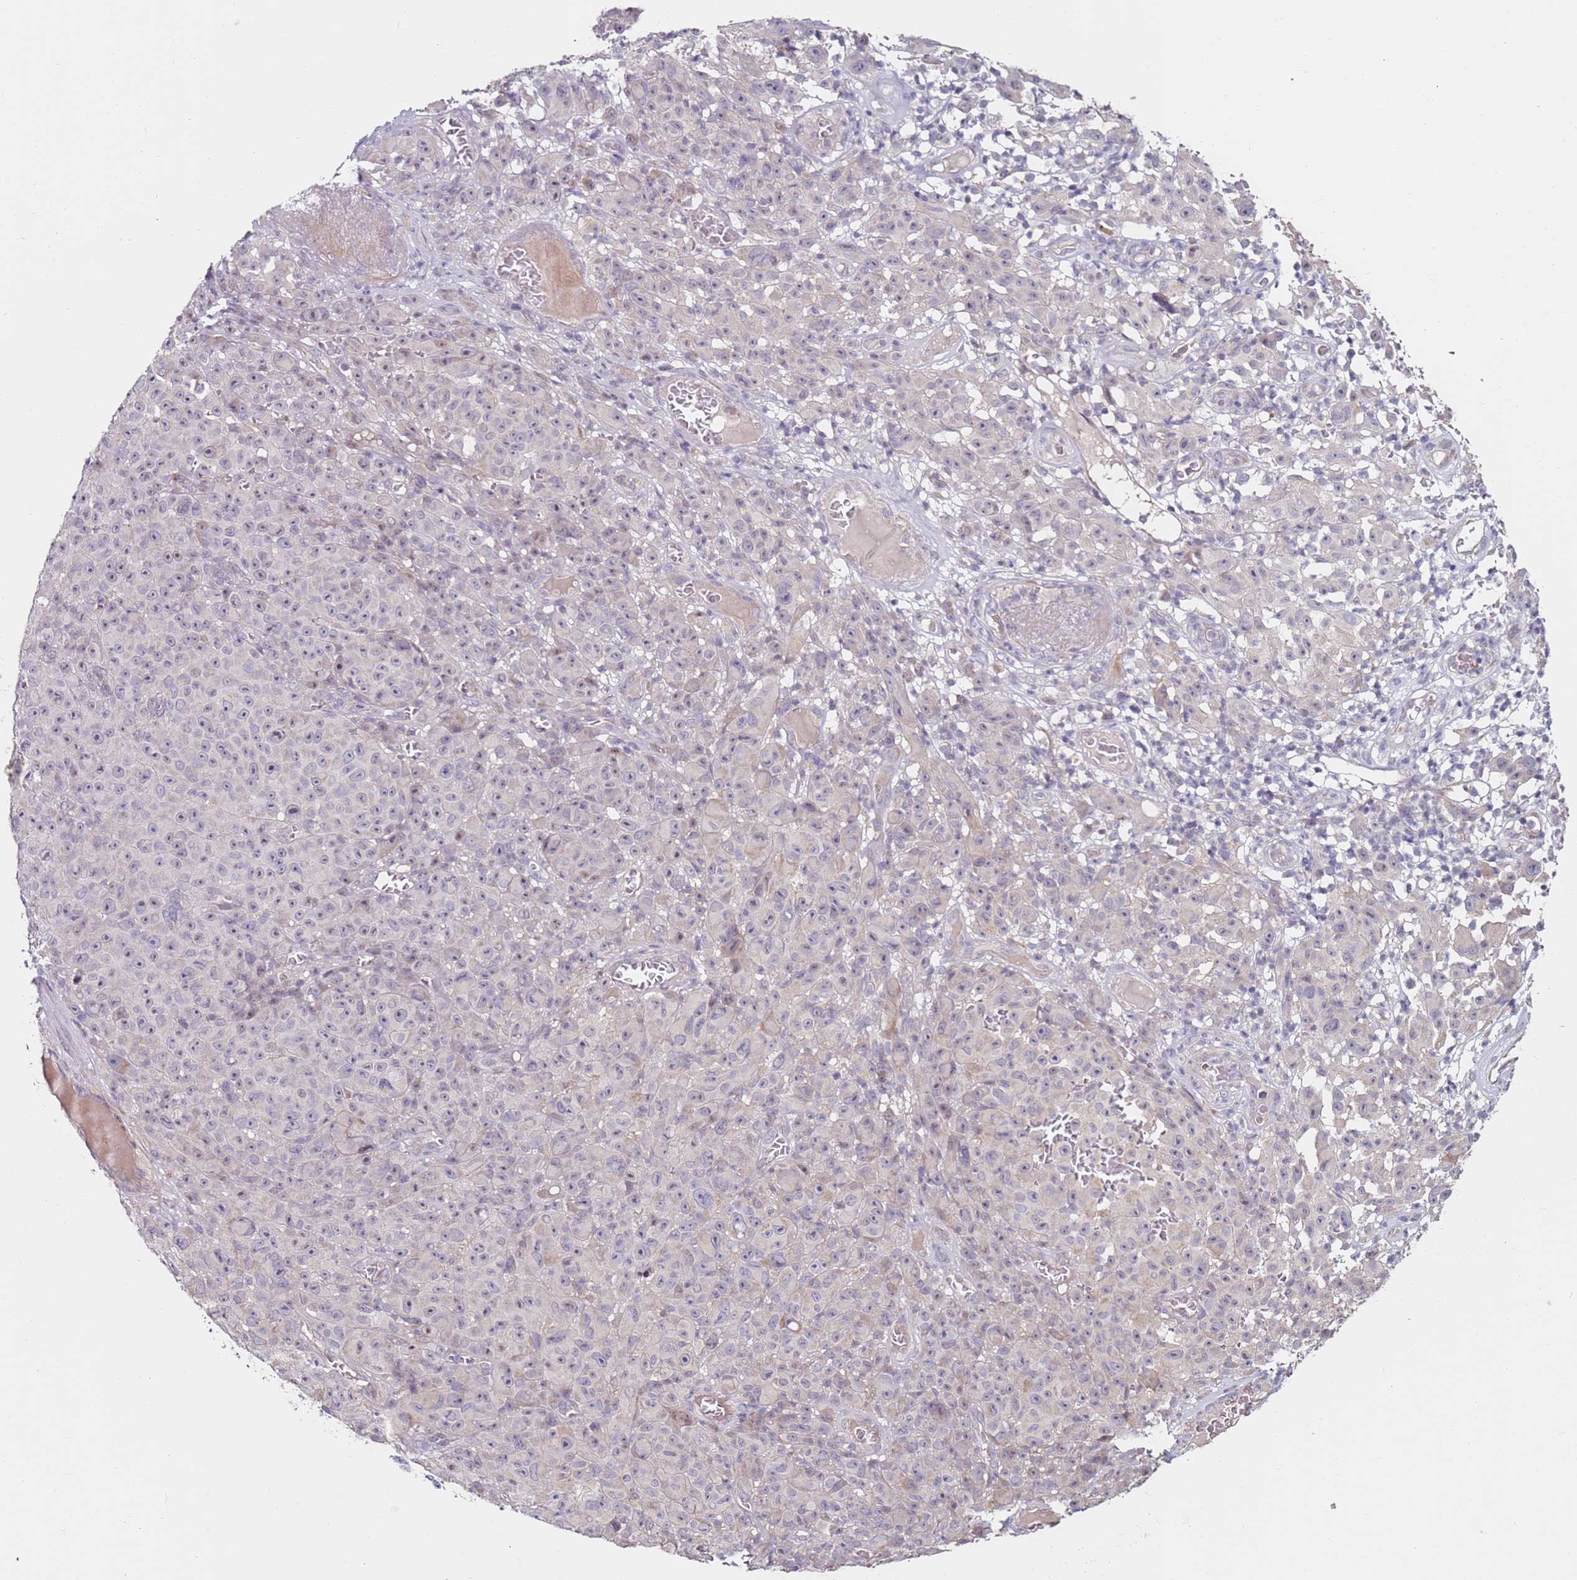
{"staining": {"intensity": "weak", "quantity": "<25%", "location": "nuclear"}, "tissue": "melanoma", "cell_type": "Tumor cells", "image_type": "cancer", "snomed": [{"axis": "morphology", "description": "Malignant melanoma, NOS"}, {"axis": "topography", "description": "Skin"}], "caption": "This is an immunohistochemistry (IHC) photomicrograph of human malignant melanoma. There is no positivity in tumor cells.", "gene": "RARS2", "patient": {"sex": "female", "age": 82}}